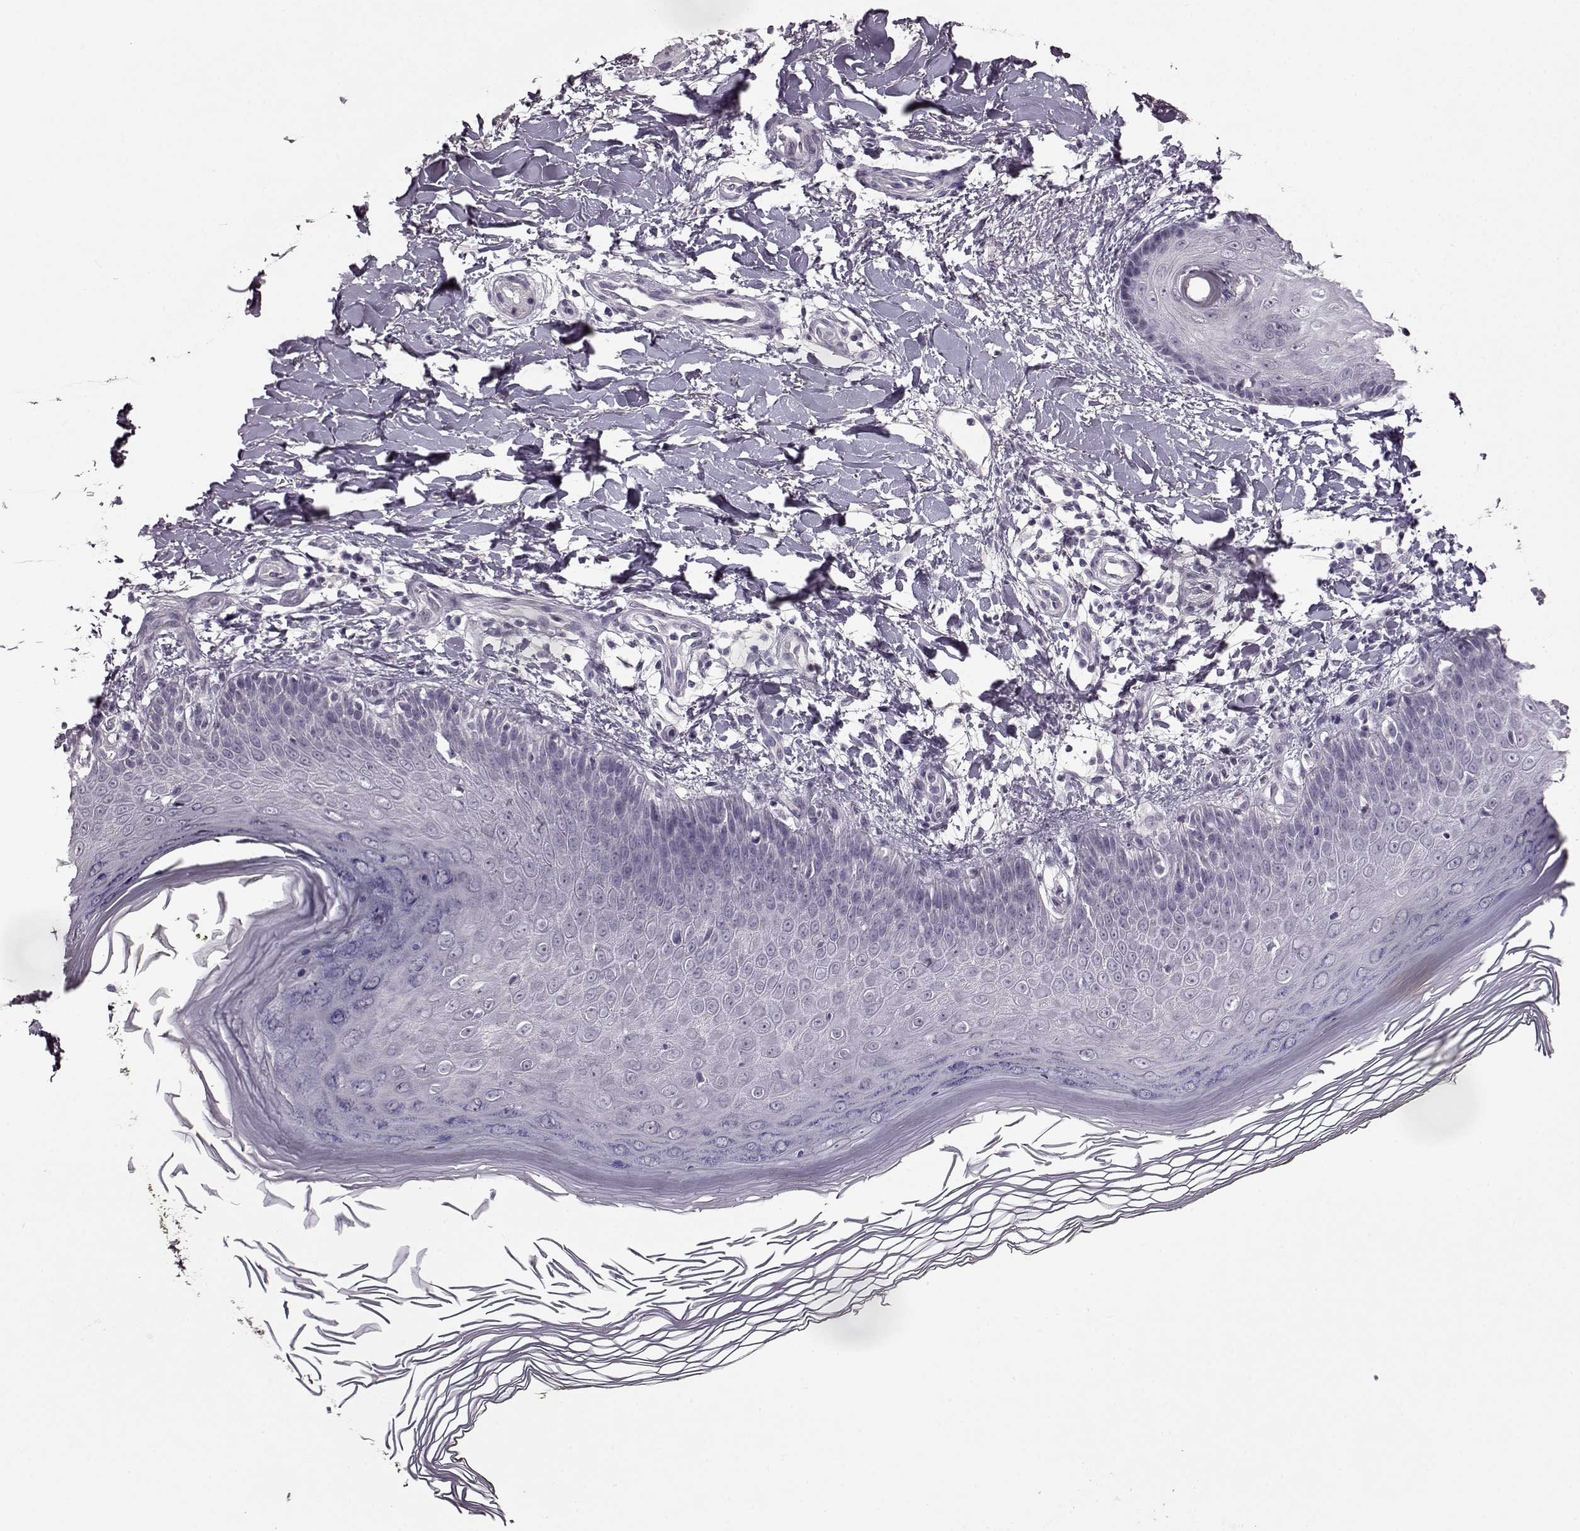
{"staining": {"intensity": "negative", "quantity": "none", "location": "none"}, "tissue": "skin", "cell_type": "Fibroblasts", "image_type": "normal", "snomed": [{"axis": "morphology", "description": "Normal tissue, NOS"}, {"axis": "topography", "description": "Skin"}], "caption": "Fibroblasts show no significant protein positivity in unremarkable skin. (Stains: DAB immunohistochemistry with hematoxylin counter stain, Microscopy: brightfield microscopy at high magnification).", "gene": "FSHB", "patient": {"sex": "female", "age": 62}}